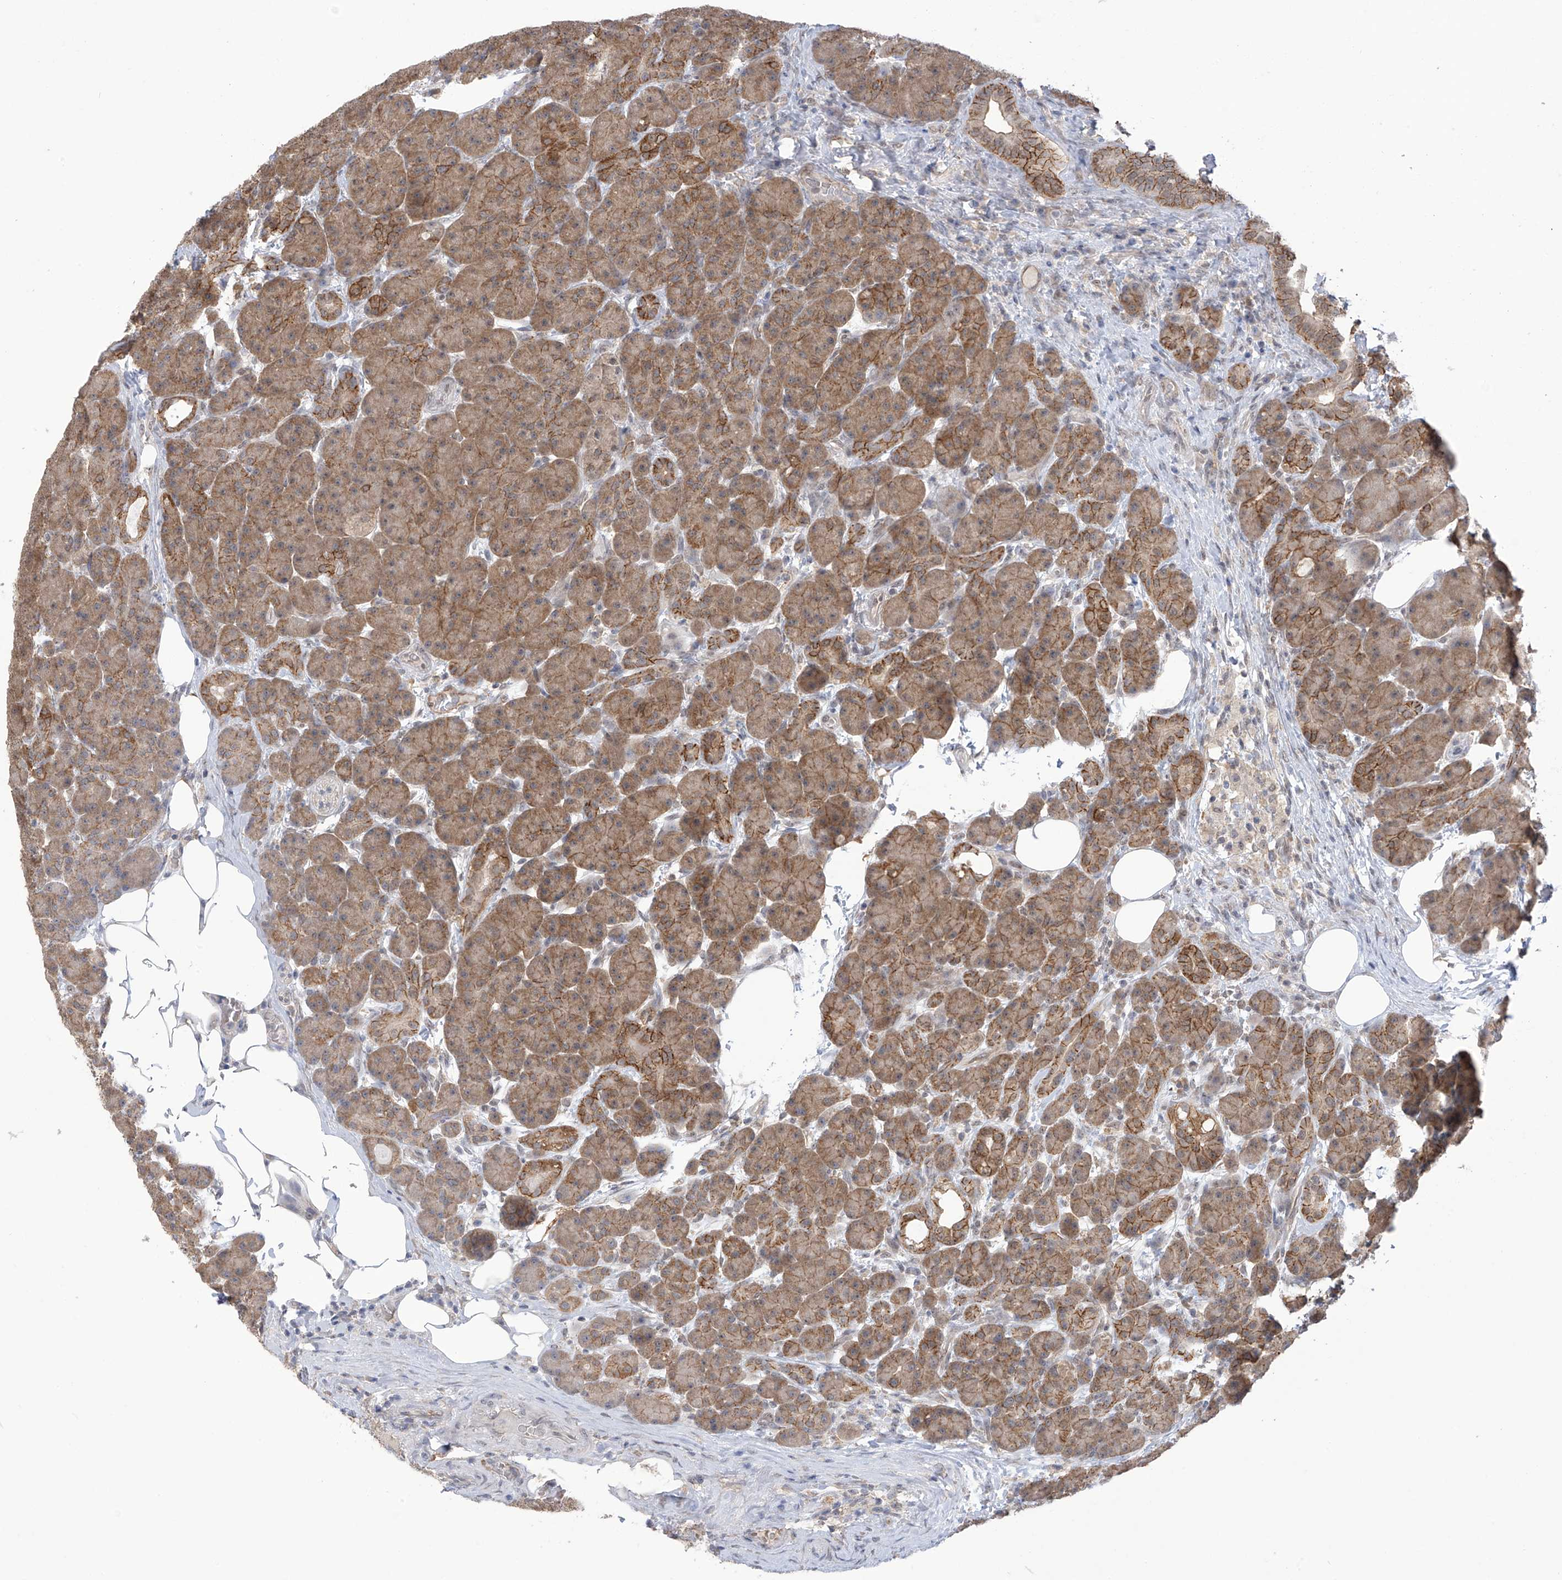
{"staining": {"intensity": "moderate", "quantity": ">75%", "location": "cytoplasmic/membranous"}, "tissue": "pancreas", "cell_type": "Exocrine glandular cells", "image_type": "normal", "snomed": [{"axis": "morphology", "description": "Normal tissue, NOS"}, {"axis": "topography", "description": "Pancreas"}], "caption": "Unremarkable pancreas was stained to show a protein in brown. There is medium levels of moderate cytoplasmic/membranous expression in about >75% of exocrine glandular cells. The protein of interest is stained brown, and the nuclei are stained in blue (DAB (3,3'-diaminobenzidine) IHC with brightfield microscopy, high magnification).", "gene": "KIAA1522", "patient": {"sex": "male", "age": 63}}